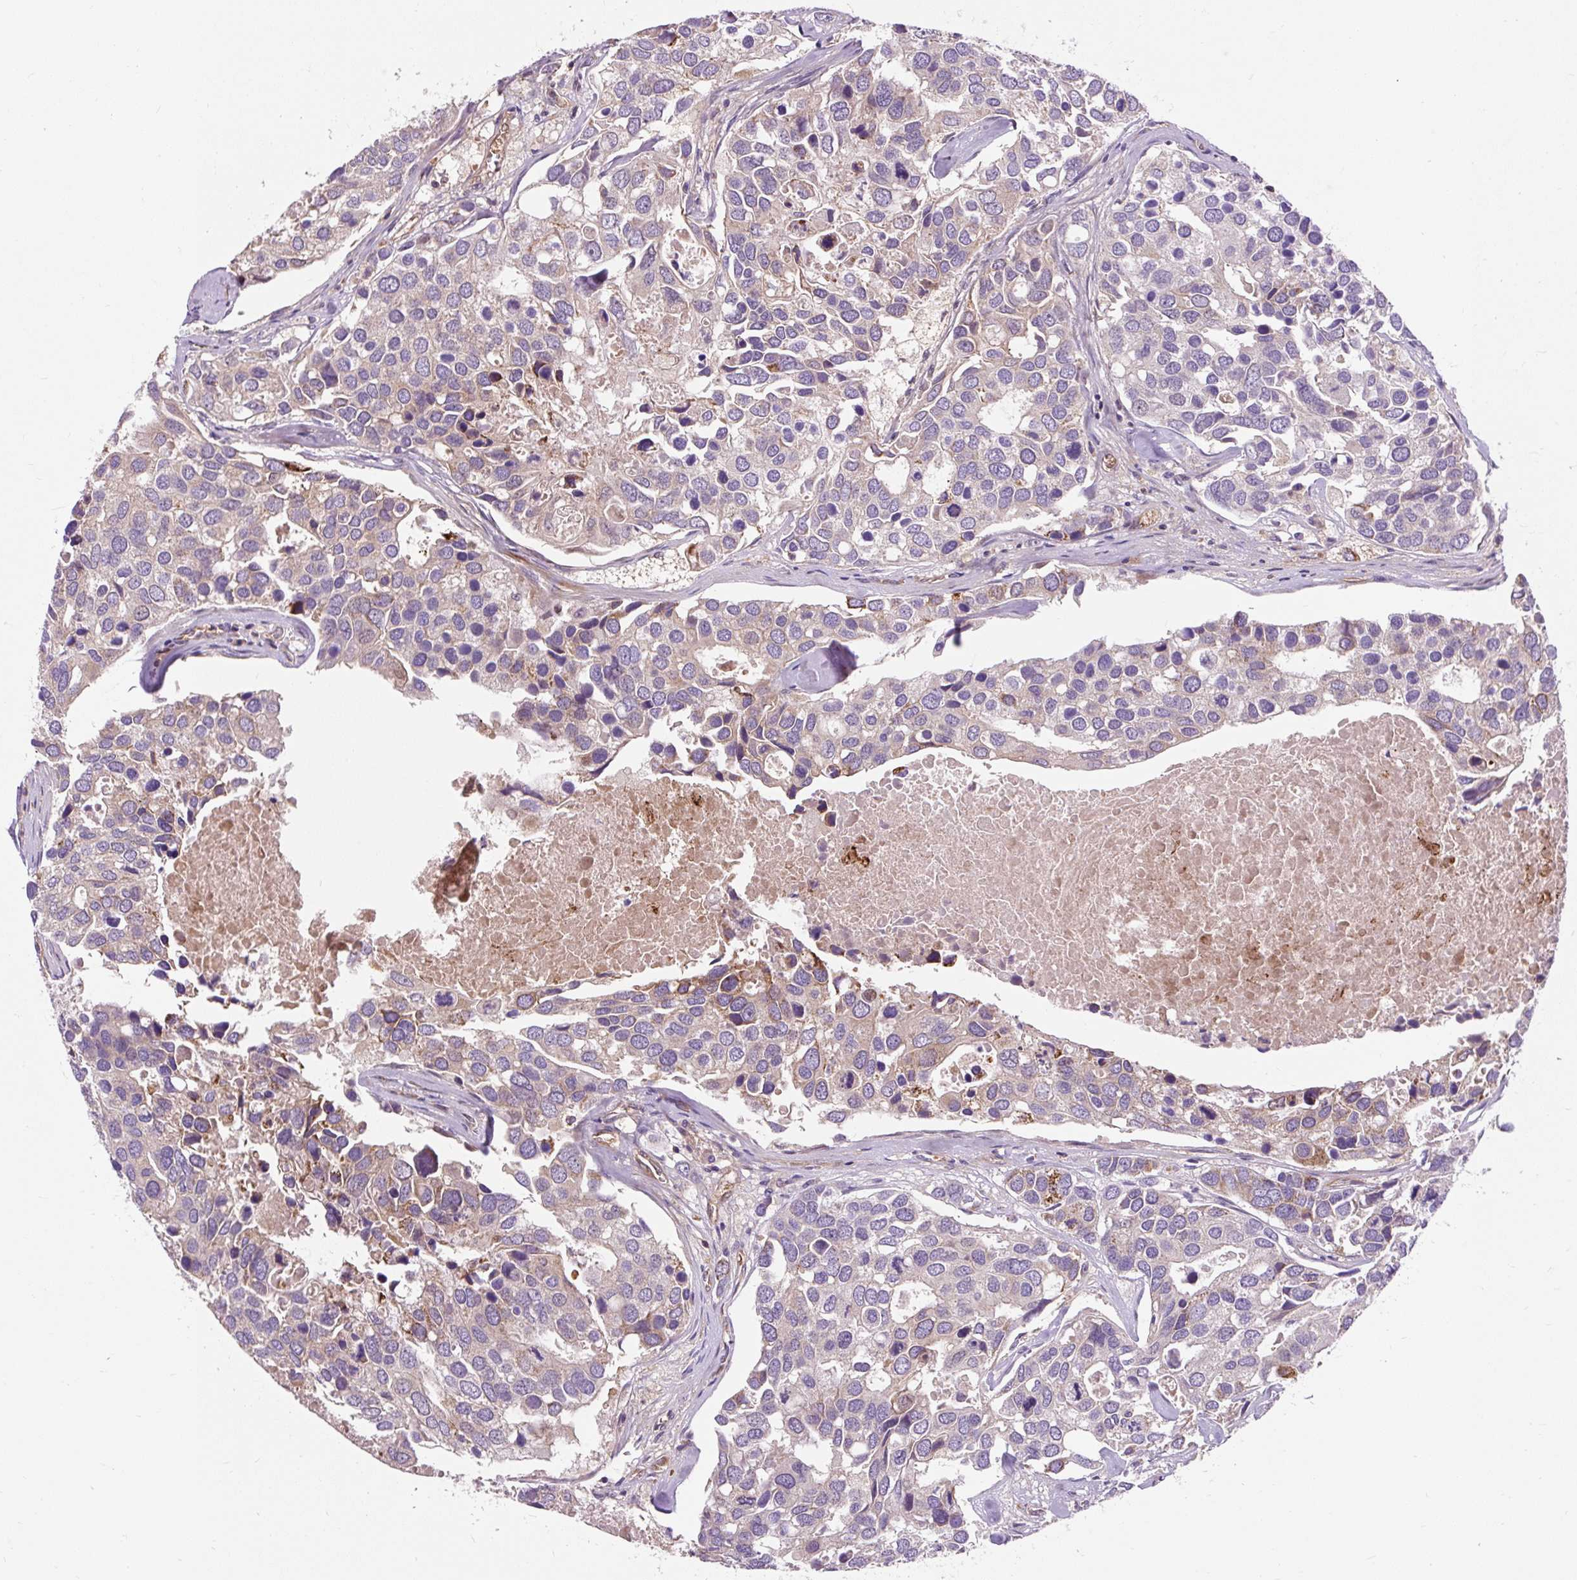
{"staining": {"intensity": "negative", "quantity": "none", "location": "none"}, "tissue": "breast cancer", "cell_type": "Tumor cells", "image_type": "cancer", "snomed": [{"axis": "morphology", "description": "Duct carcinoma"}, {"axis": "topography", "description": "Breast"}], "caption": "Immunohistochemistry (IHC) of invasive ductal carcinoma (breast) exhibits no expression in tumor cells.", "gene": "PCDHGB3", "patient": {"sex": "female", "age": 83}}